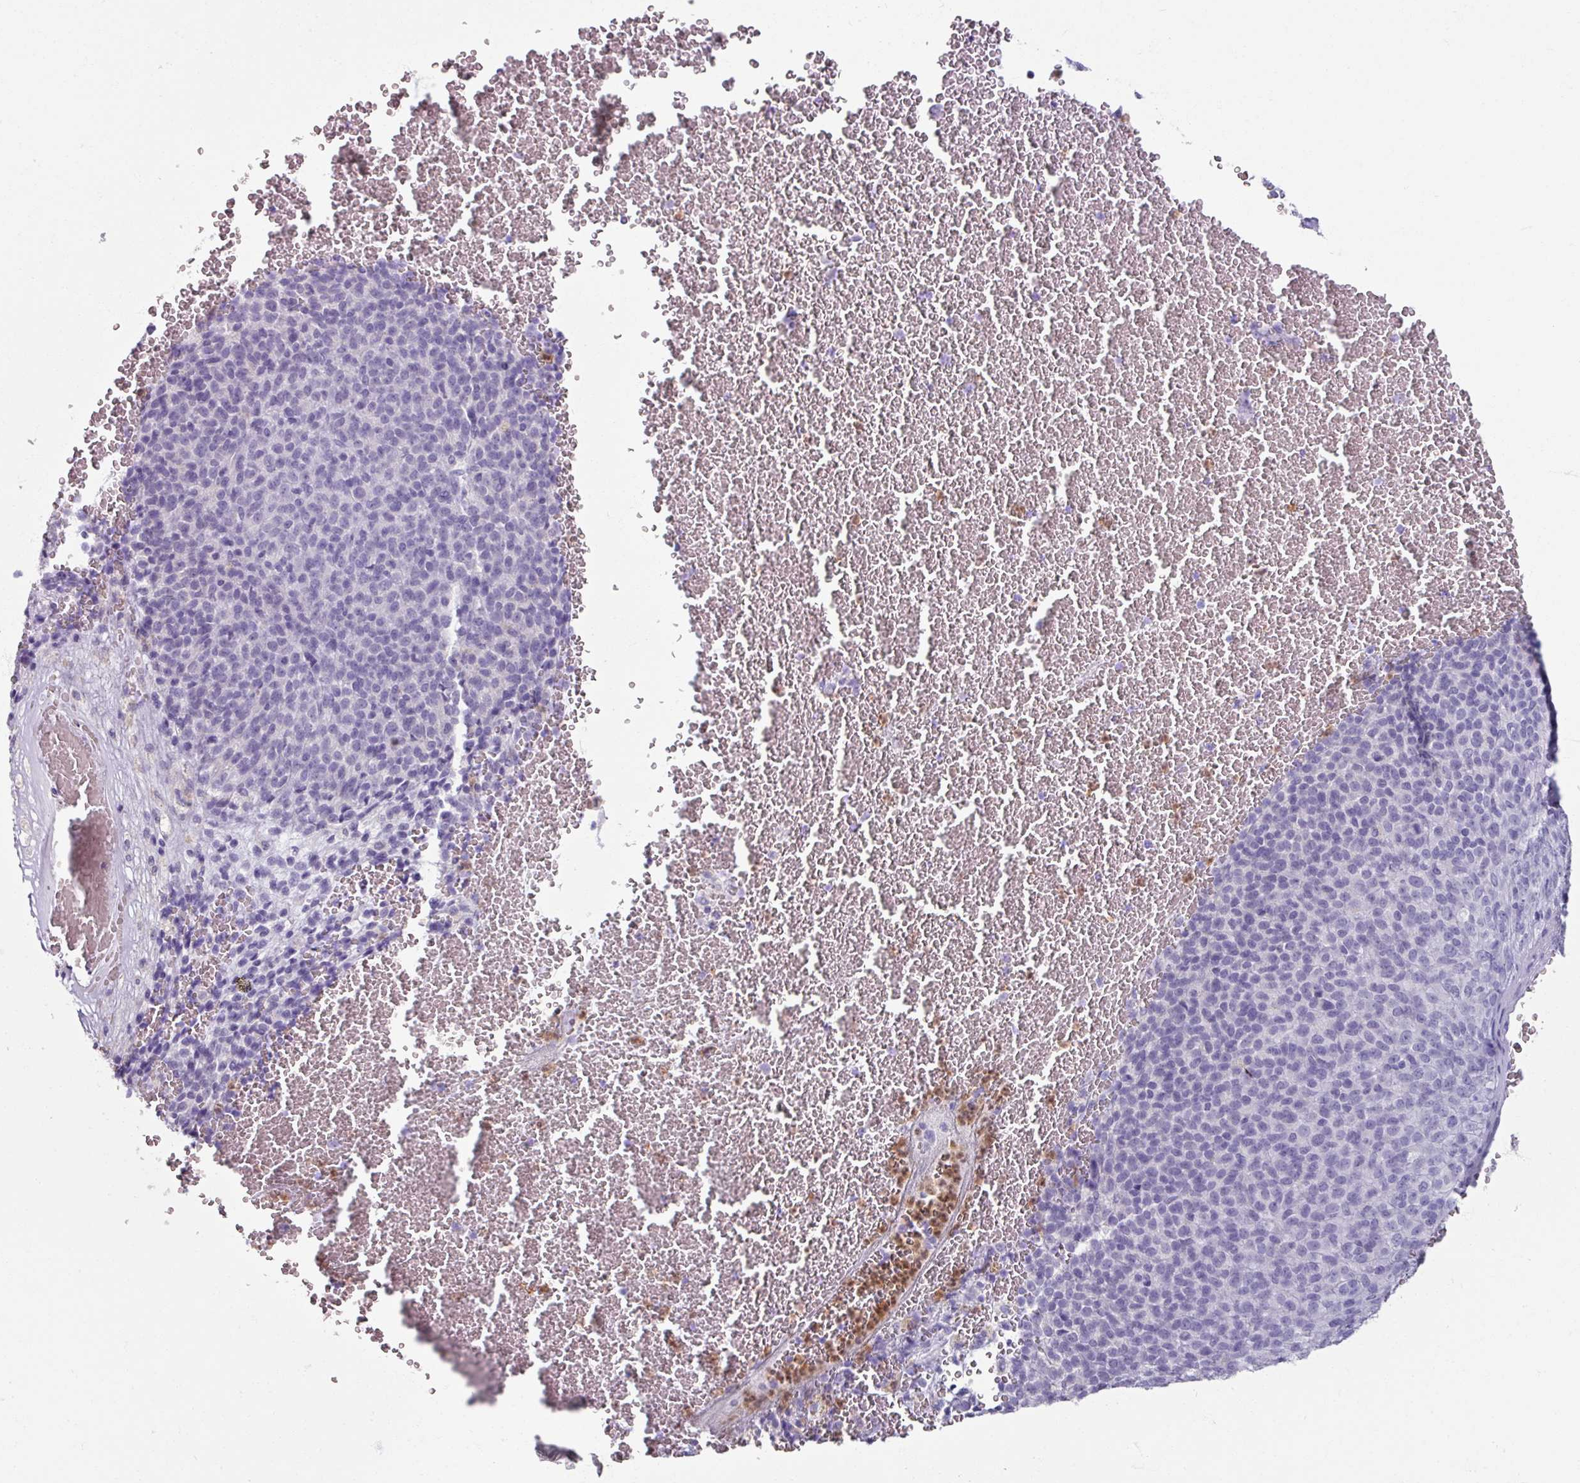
{"staining": {"intensity": "negative", "quantity": "none", "location": "none"}, "tissue": "melanoma", "cell_type": "Tumor cells", "image_type": "cancer", "snomed": [{"axis": "morphology", "description": "Malignant melanoma, Metastatic site"}, {"axis": "topography", "description": "Brain"}], "caption": "Malignant melanoma (metastatic site) was stained to show a protein in brown. There is no significant expression in tumor cells.", "gene": "ARG1", "patient": {"sex": "female", "age": 56}}